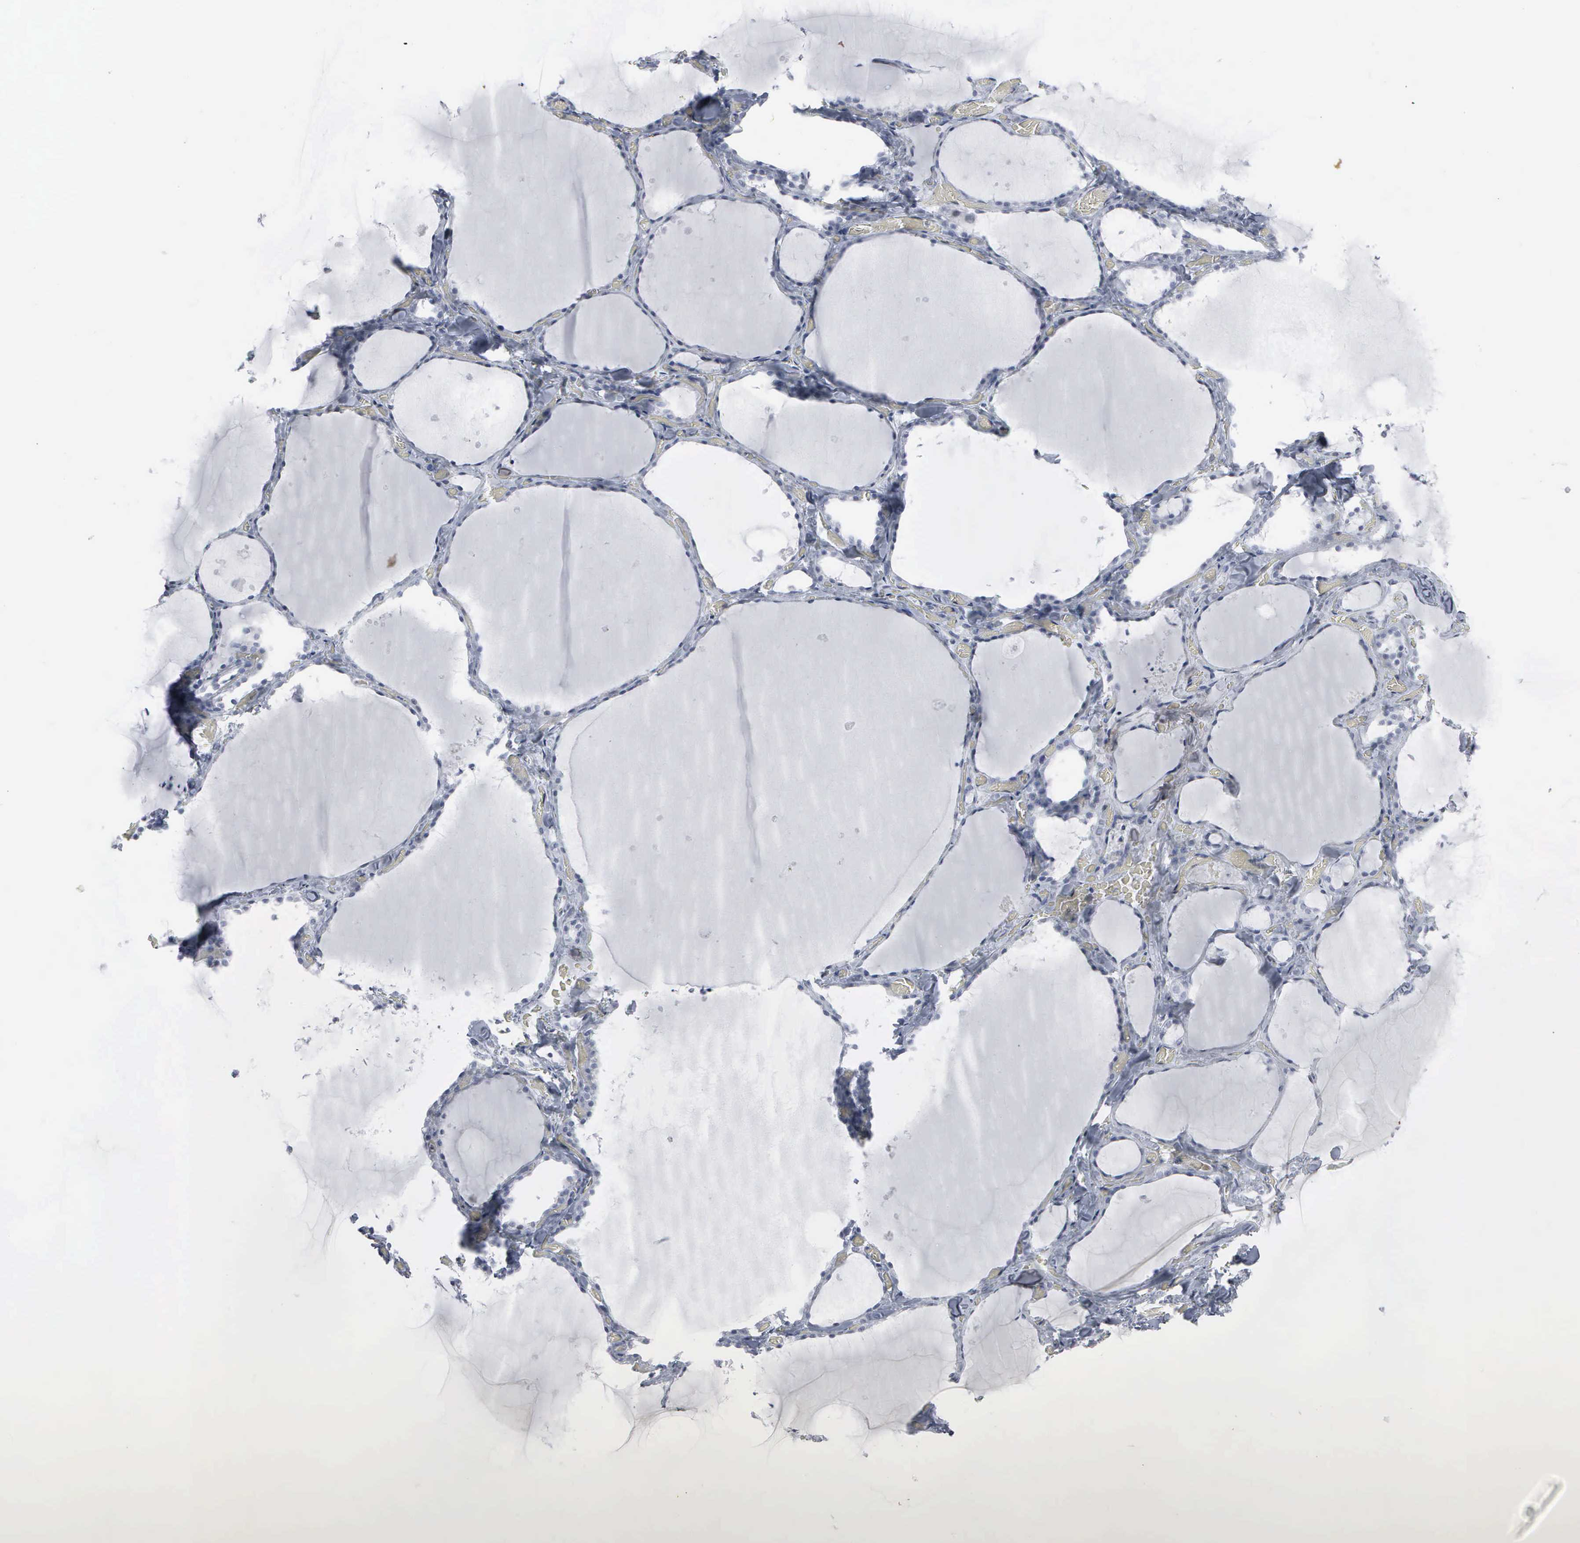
{"staining": {"intensity": "negative", "quantity": "none", "location": "none"}, "tissue": "thyroid gland", "cell_type": "Glandular cells", "image_type": "normal", "snomed": [{"axis": "morphology", "description": "Normal tissue, NOS"}, {"axis": "topography", "description": "Thyroid gland"}], "caption": "High magnification brightfield microscopy of benign thyroid gland stained with DAB (3,3'-diaminobenzidine) (brown) and counterstained with hematoxylin (blue): glandular cells show no significant positivity. The staining is performed using DAB brown chromogen with nuclei counter-stained in using hematoxylin.", "gene": "CCND3", "patient": {"sex": "male", "age": 34}}